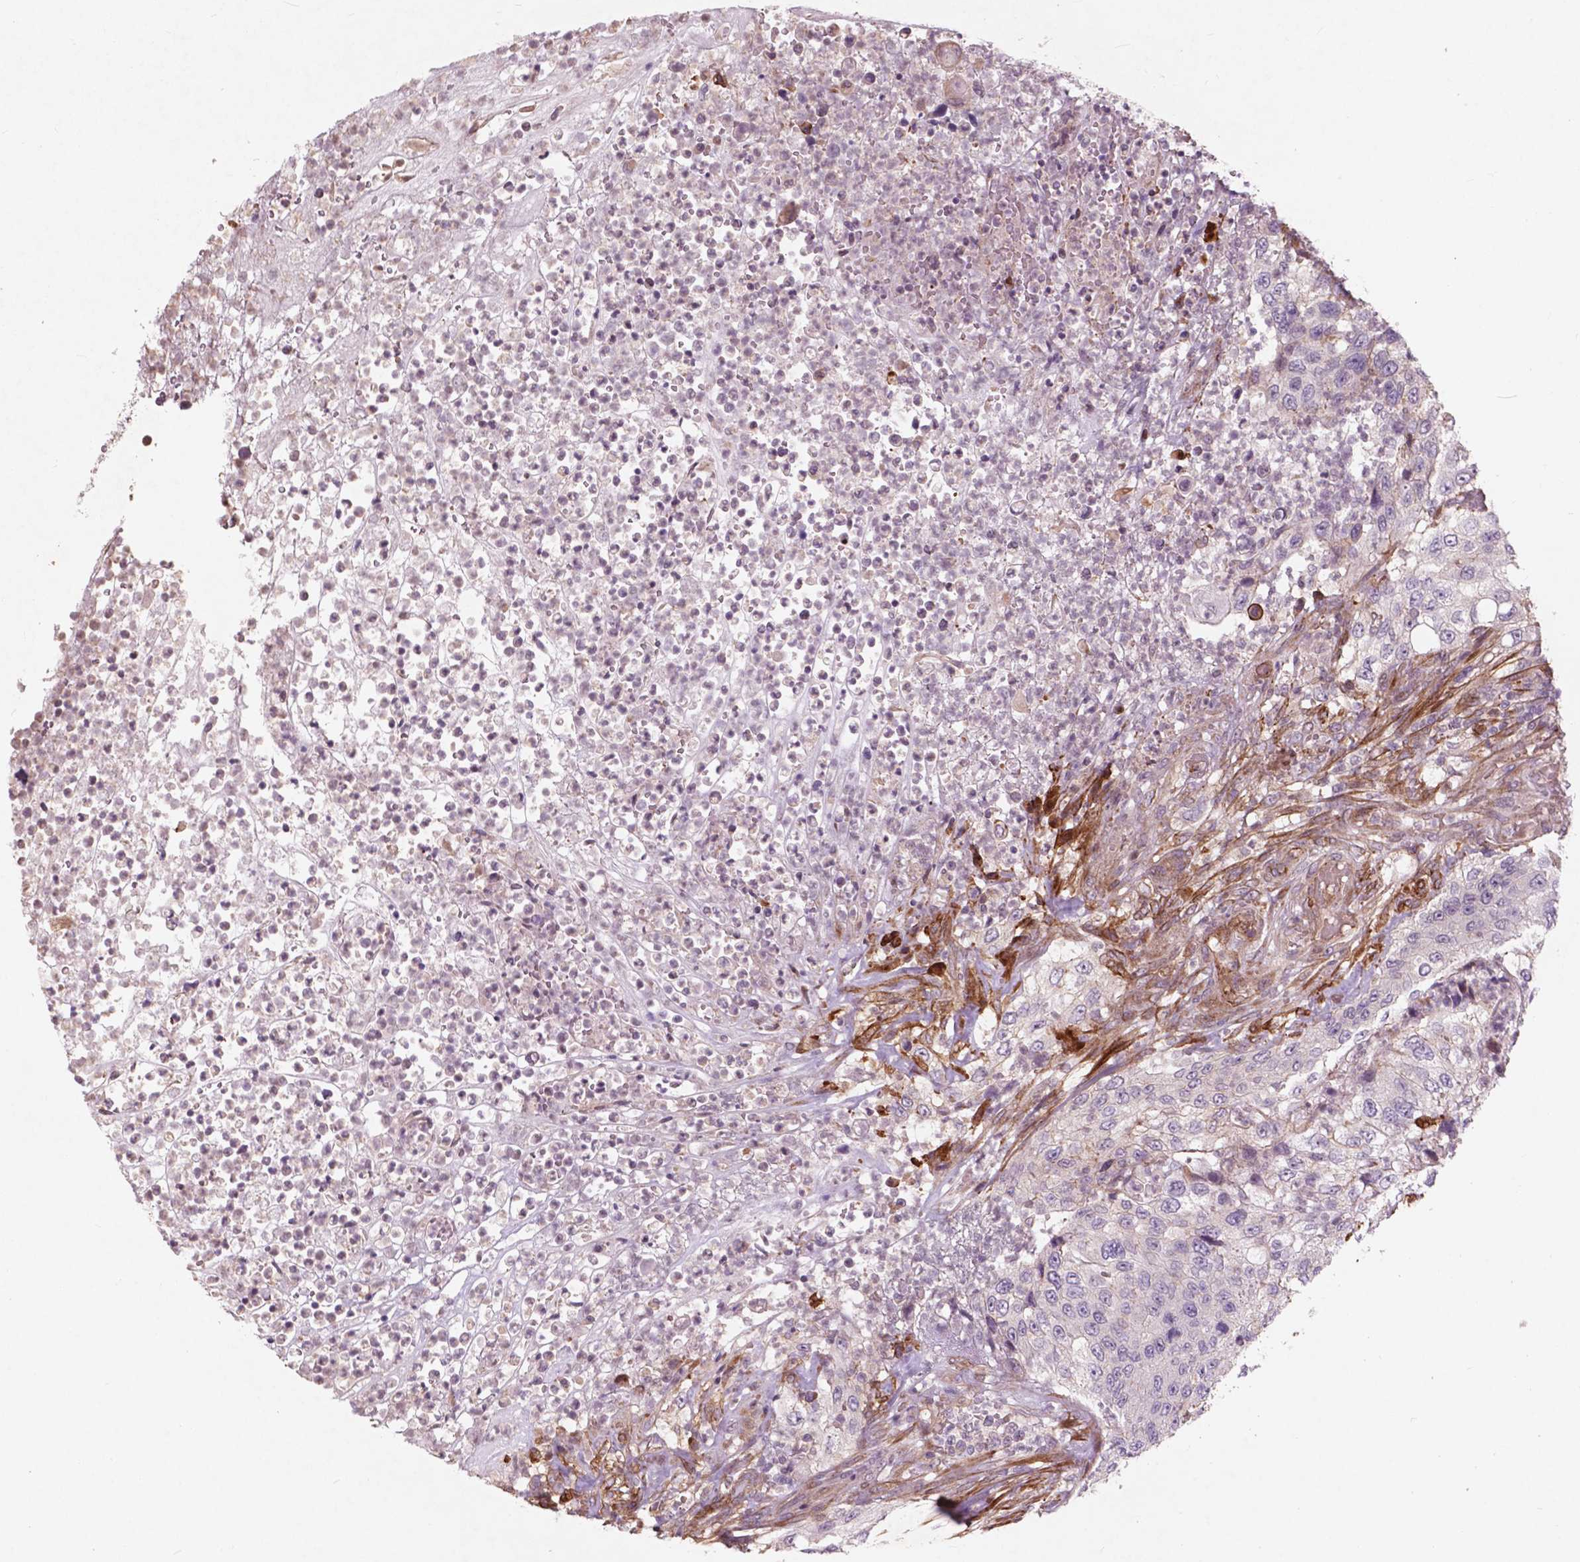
{"staining": {"intensity": "negative", "quantity": "none", "location": "none"}, "tissue": "urothelial cancer", "cell_type": "Tumor cells", "image_type": "cancer", "snomed": [{"axis": "morphology", "description": "Urothelial carcinoma, High grade"}, {"axis": "topography", "description": "Urinary bladder"}], "caption": "A photomicrograph of urothelial cancer stained for a protein demonstrates no brown staining in tumor cells.", "gene": "RFPL4B", "patient": {"sex": "female", "age": 60}}